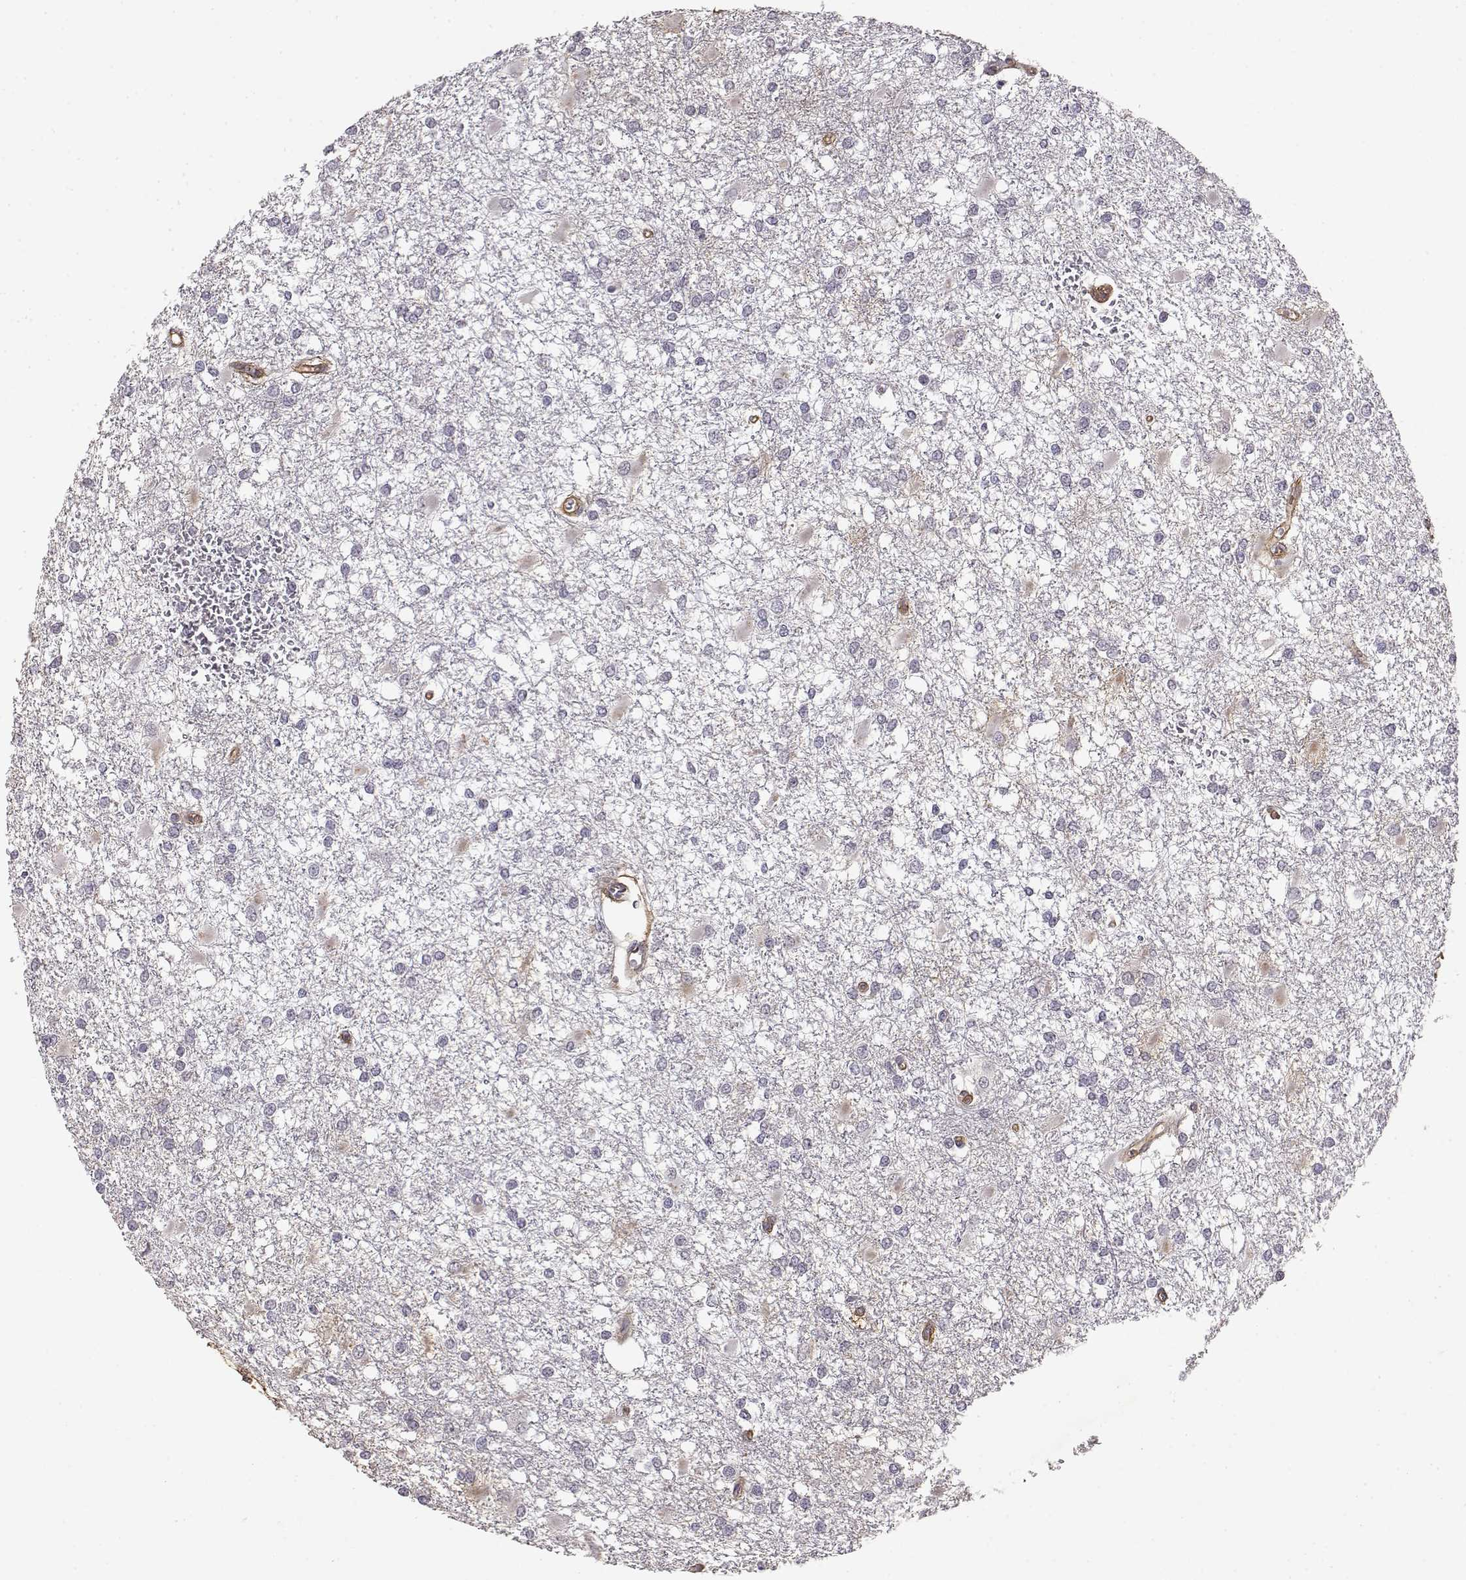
{"staining": {"intensity": "negative", "quantity": "none", "location": "none"}, "tissue": "glioma", "cell_type": "Tumor cells", "image_type": "cancer", "snomed": [{"axis": "morphology", "description": "Glioma, malignant, High grade"}, {"axis": "topography", "description": "Cerebral cortex"}], "caption": "Immunohistochemical staining of glioma displays no significant expression in tumor cells. (Stains: DAB IHC with hematoxylin counter stain, Microscopy: brightfield microscopy at high magnification).", "gene": "IFITM1", "patient": {"sex": "male", "age": 79}}